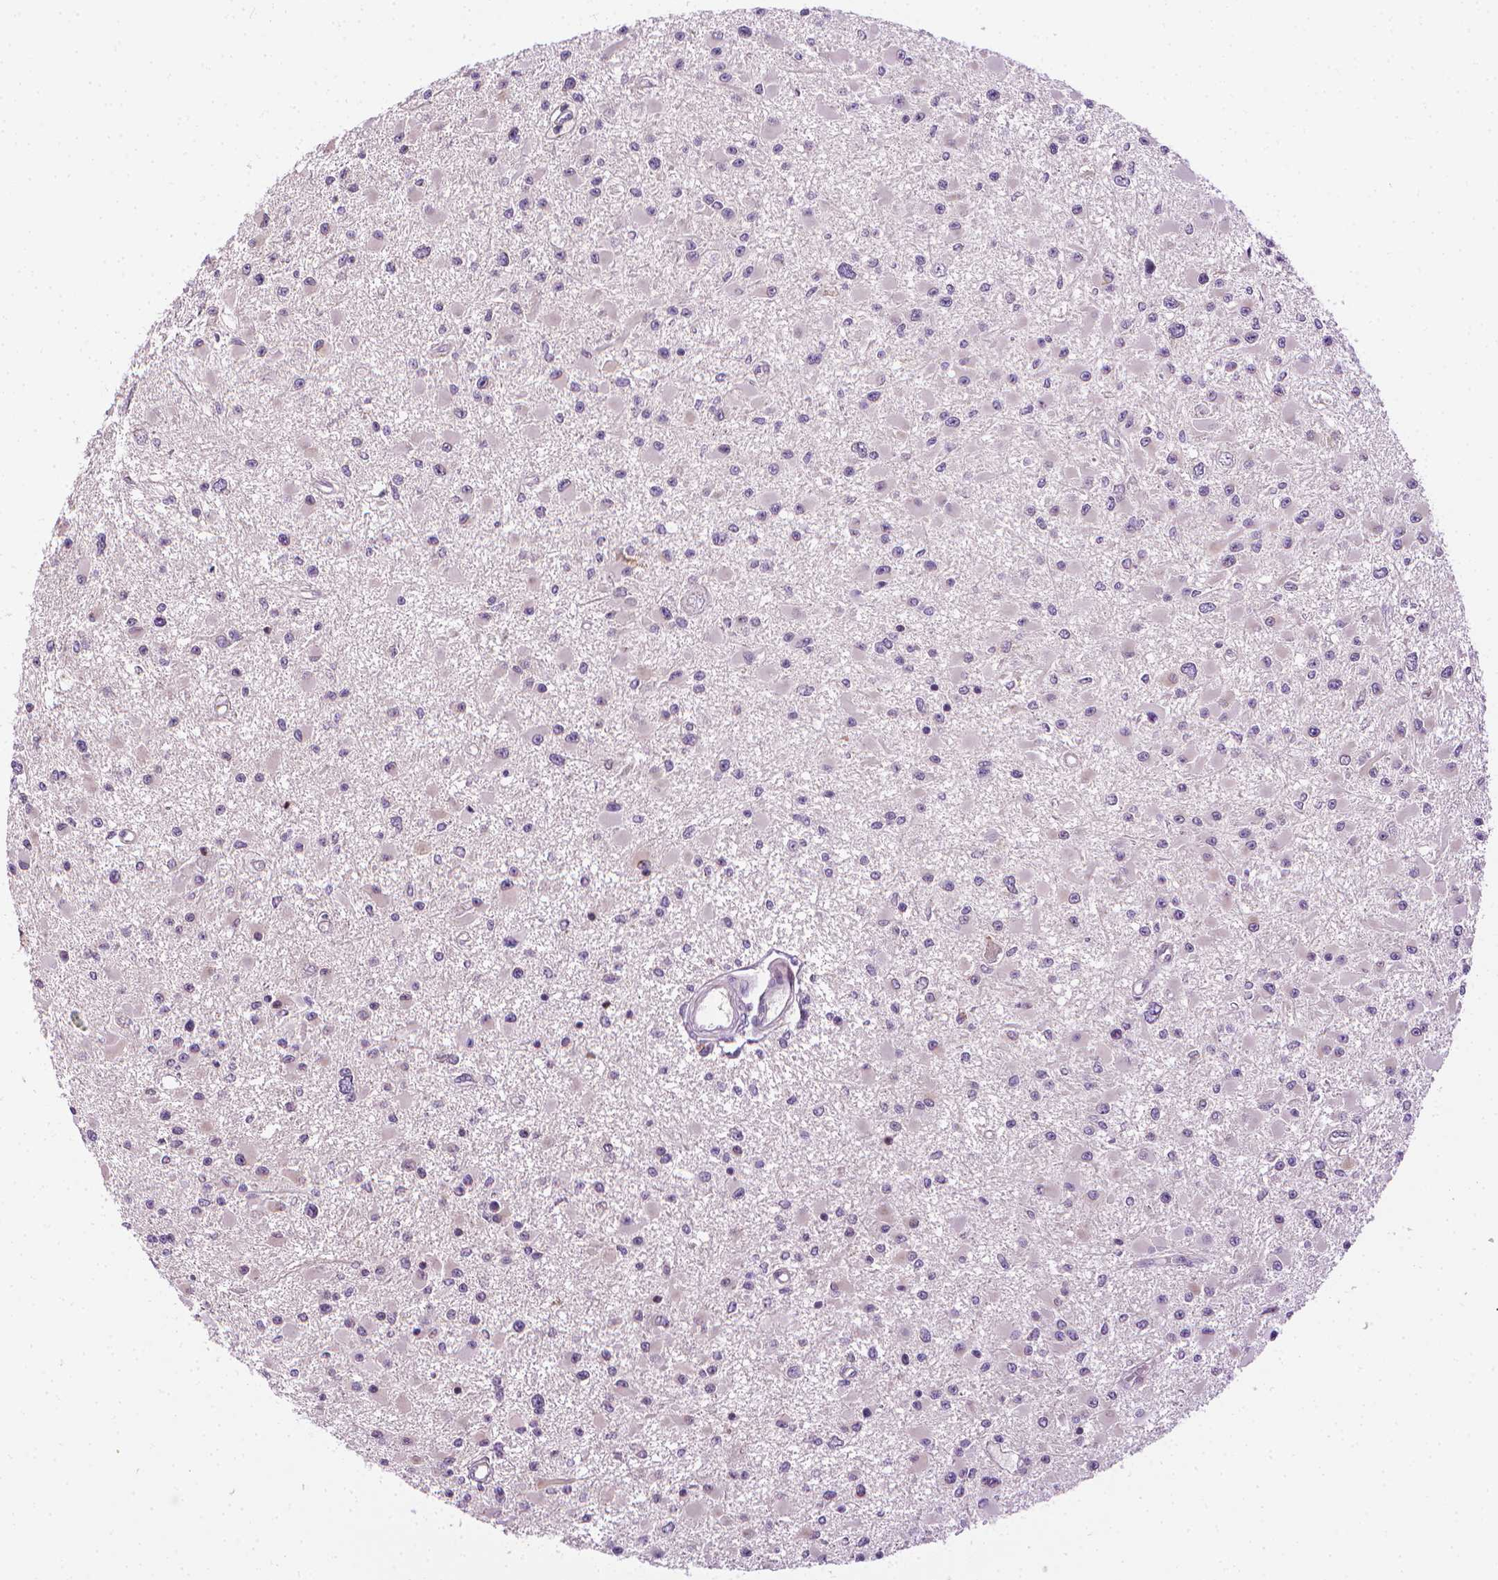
{"staining": {"intensity": "negative", "quantity": "none", "location": "none"}, "tissue": "glioma", "cell_type": "Tumor cells", "image_type": "cancer", "snomed": [{"axis": "morphology", "description": "Glioma, malignant, High grade"}, {"axis": "topography", "description": "Brain"}], "caption": "Photomicrograph shows no protein expression in tumor cells of high-grade glioma (malignant) tissue.", "gene": "MCOLN3", "patient": {"sex": "male", "age": 54}}